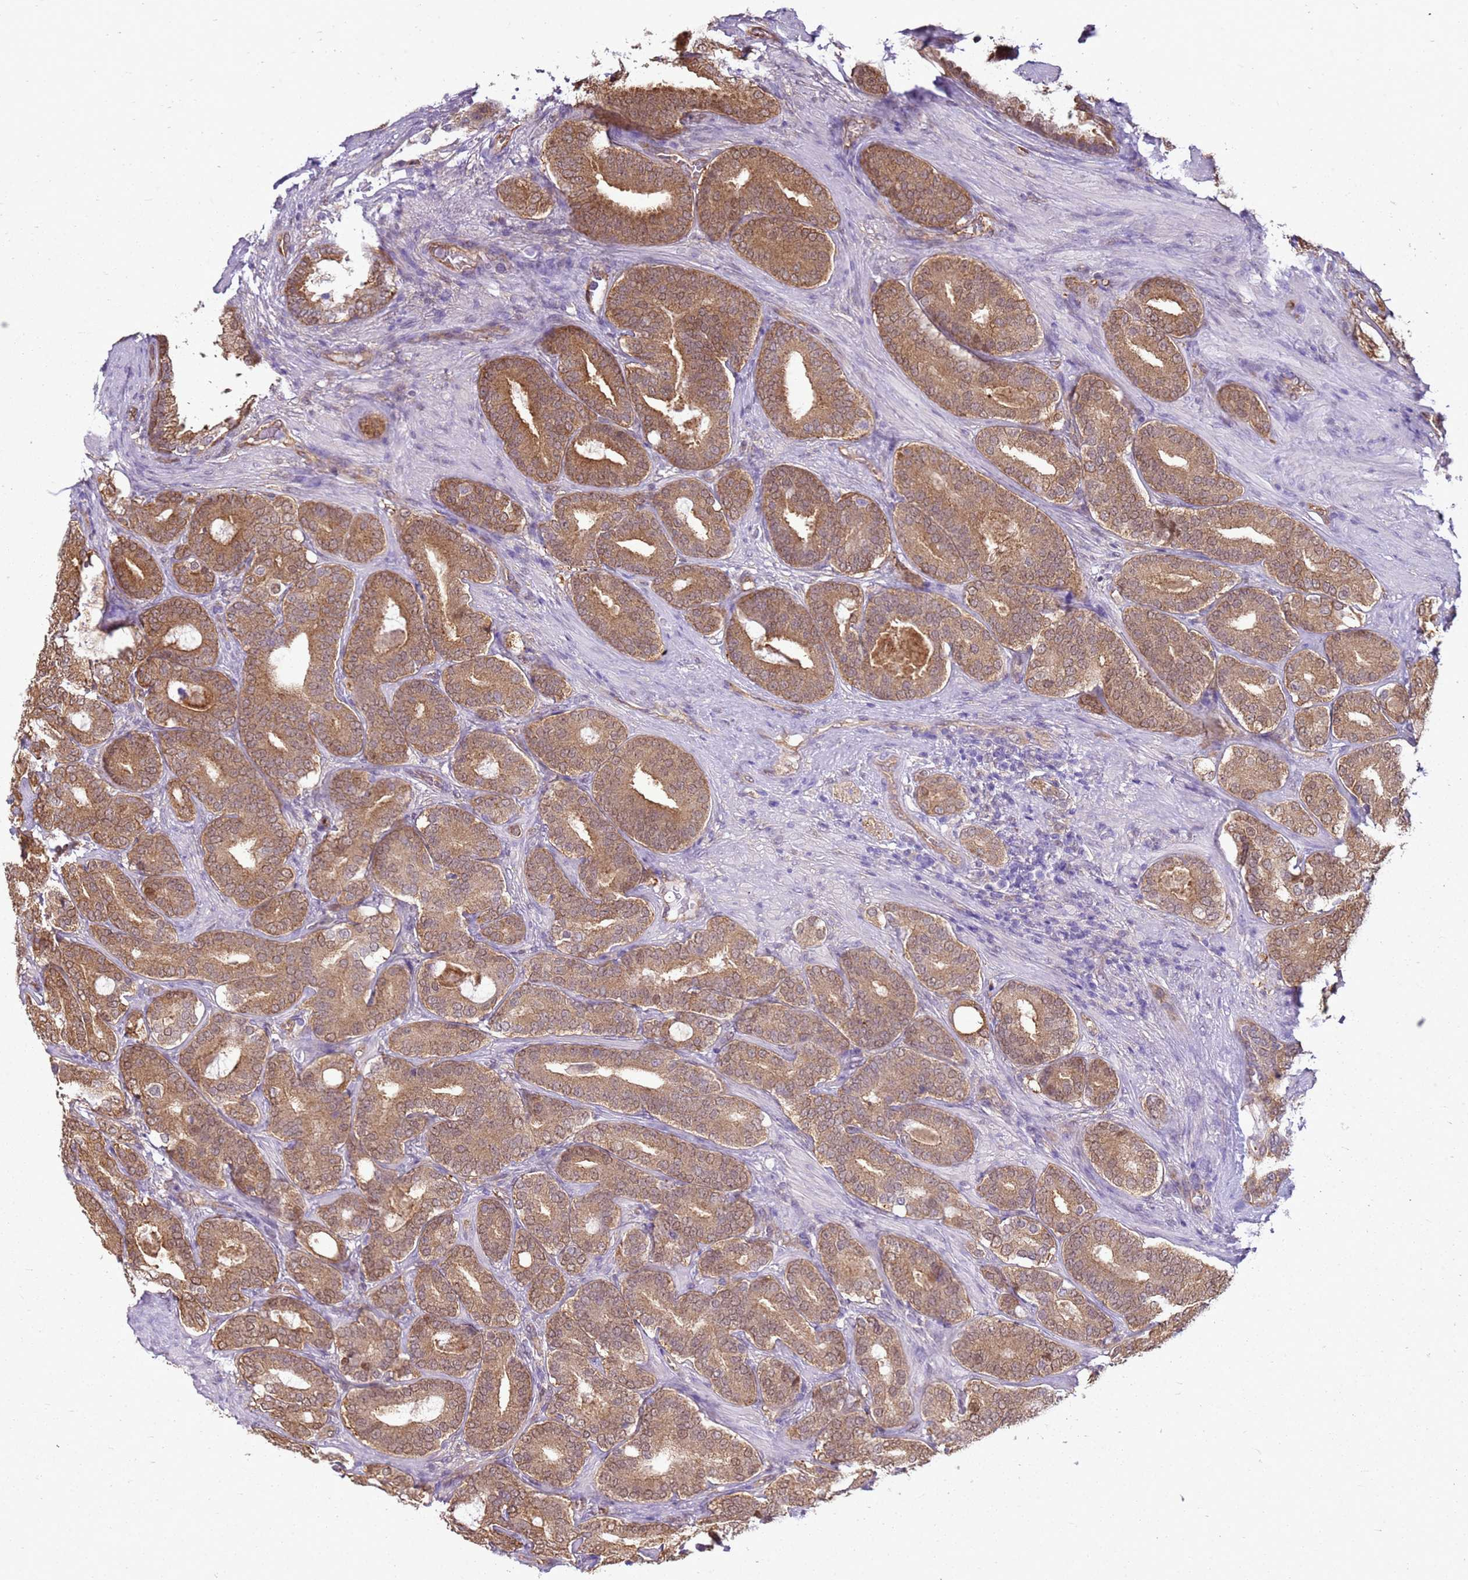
{"staining": {"intensity": "moderate", "quantity": ">75%", "location": "cytoplasmic/membranous"}, "tissue": "prostate cancer", "cell_type": "Tumor cells", "image_type": "cancer", "snomed": [{"axis": "morphology", "description": "Adenocarcinoma, High grade"}, {"axis": "topography", "description": "Prostate"}], "caption": "Protein analysis of prostate cancer (adenocarcinoma (high-grade)) tissue demonstrates moderate cytoplasmic/membranous expression in about >75% of tumor cells. (DAB (3,3'-diaminobenzidine) = brown stain, brightfield microscopy at high magnification).", "gene": "YWHAE", "patient": {"sex": "male", "age": 60}}